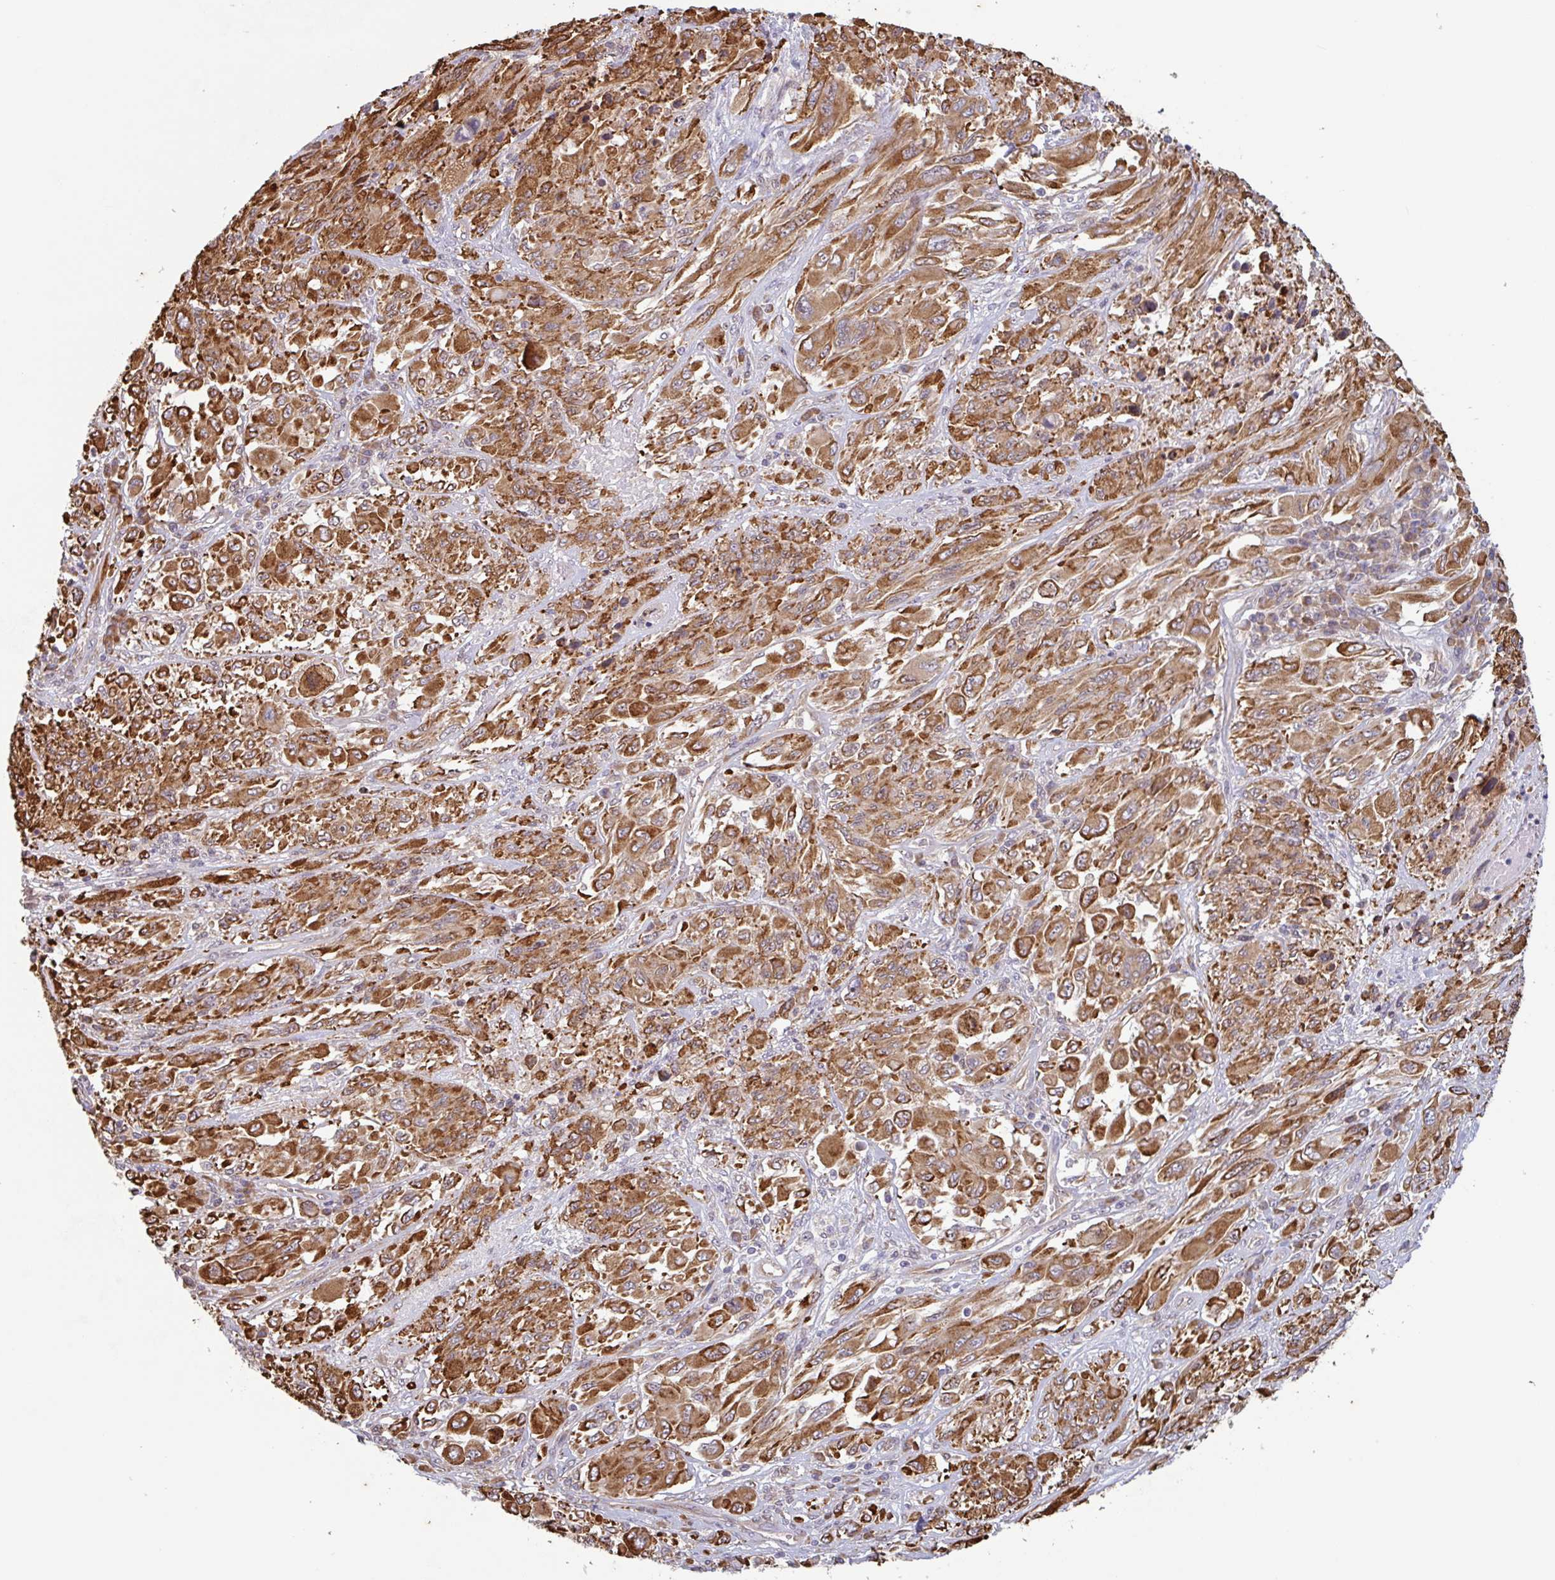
{"staining": {"intensity": "strong", "quantity": ">75%", "location": "cytoplasmic/membranous"}, "tissue": "melanoma", "cell_type": "Tumor cells", "image_type": "cancer", "snomed": [{"axis": "morphology", "description": "Malignant melanoma, NOS"}, {"axis": "topography", "description": "Skin"}], "caption": "The image demonstrates a brown stain indicating the presence of a protein in the cytoplasmic/membranous of tumor cells in malignant melanoma. (DAB (3,3'-diaminobenzidine) IHC, brown staining for protein, blue staining for nuclei).", "gene": "RIT1", "patient": {"sex": "female", "age": 91}}